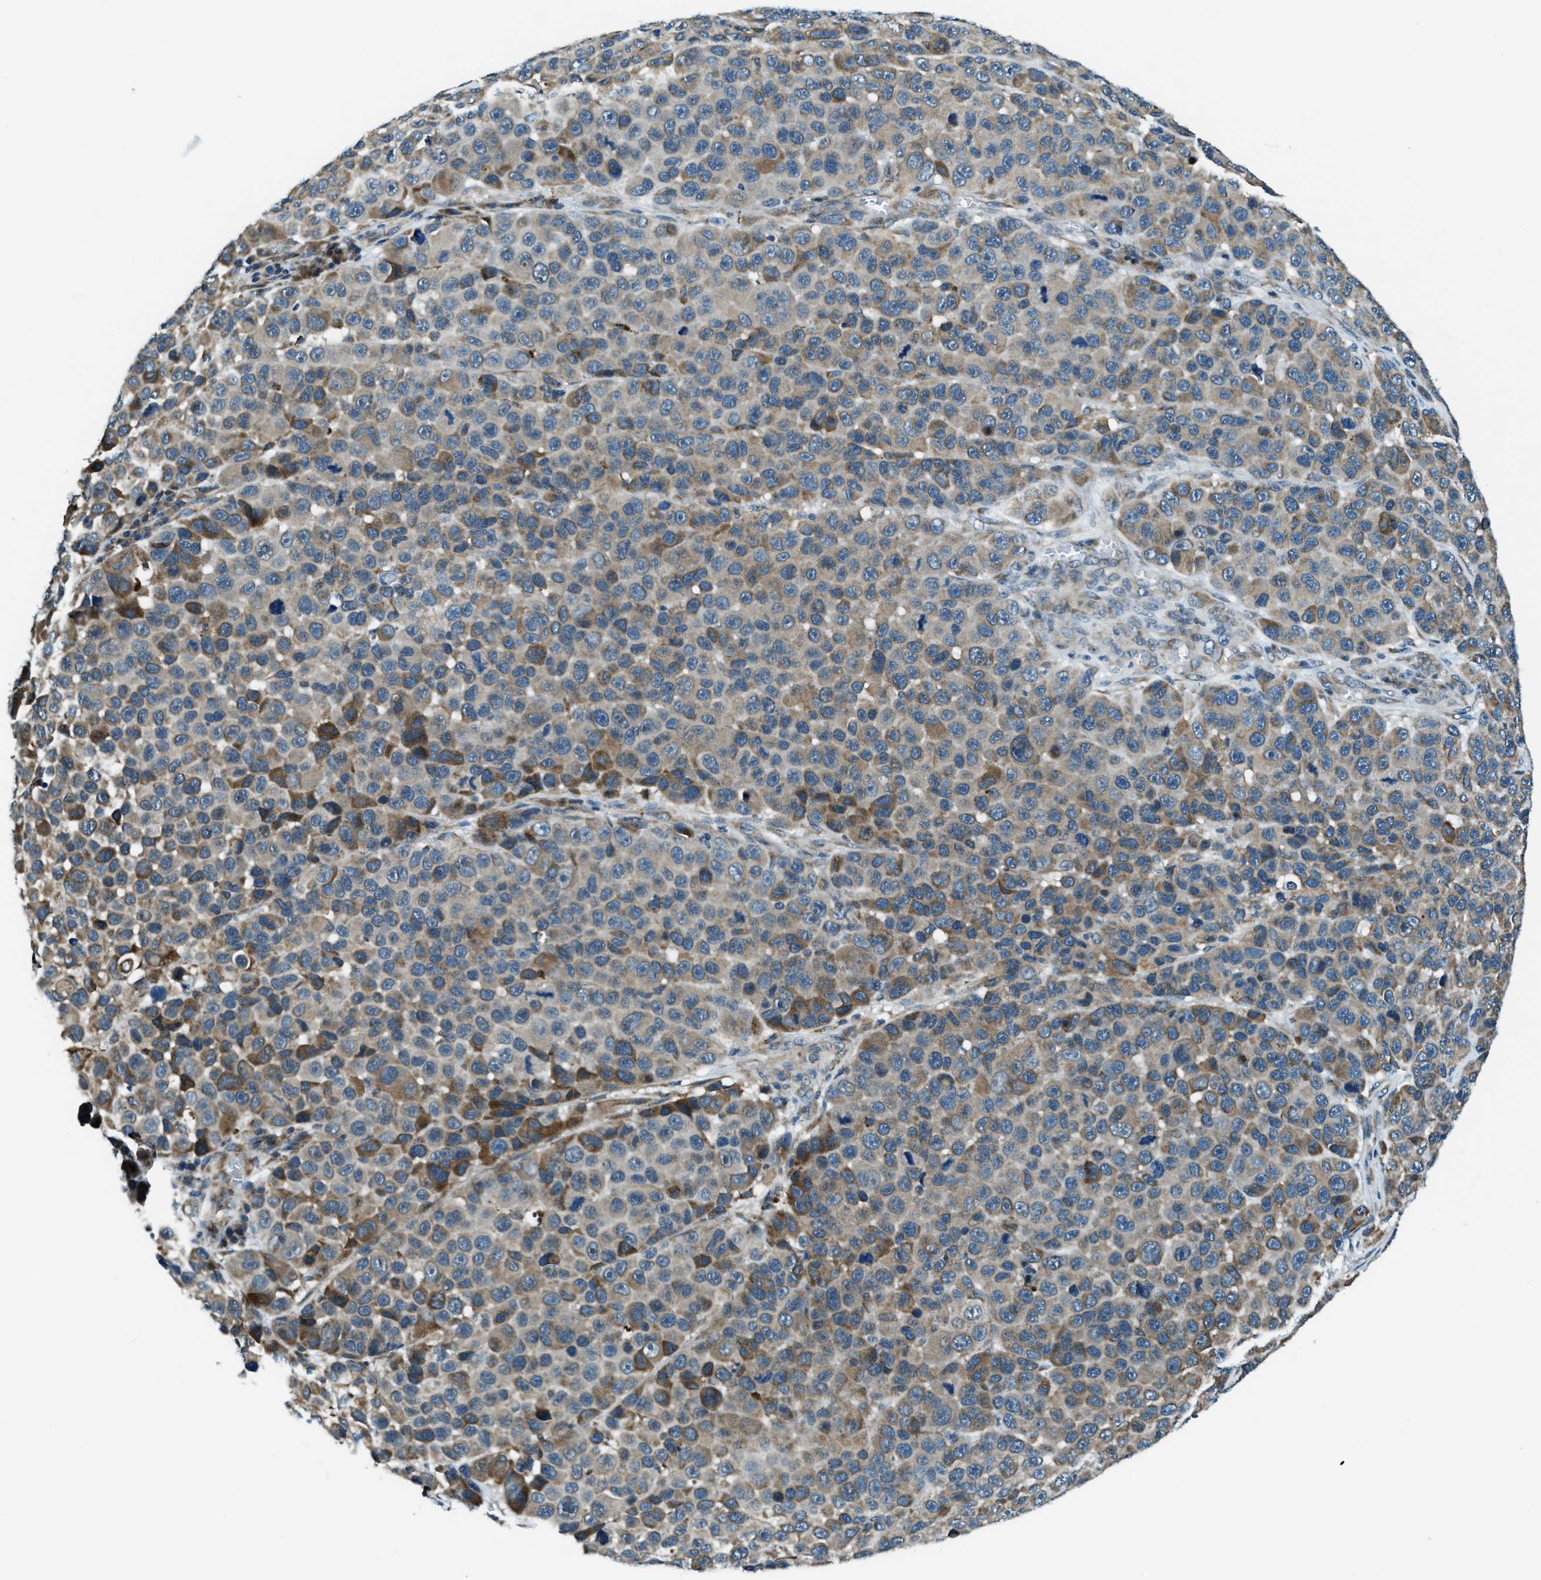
{"staining": {"intensity": "moderate", "quantity": "<25%", "location": "cytoplasmic/membranous"}, "tissue": "melanoma", "cell_type": "Tumor cells", "image_type": "cancer", "snomed": [{"axis": "morphology", "description": "Malignant melanoma, NOS"}, {"axis": "topography", "description": "Skin"}], "caption": "Human melanoma stained with a brown dye displays moderate cytoplasmic/membranous positive expression in approximately <25% of tumor cells.", "gene": "GINM1", "patient": {"sex": "male", "age": 53}}